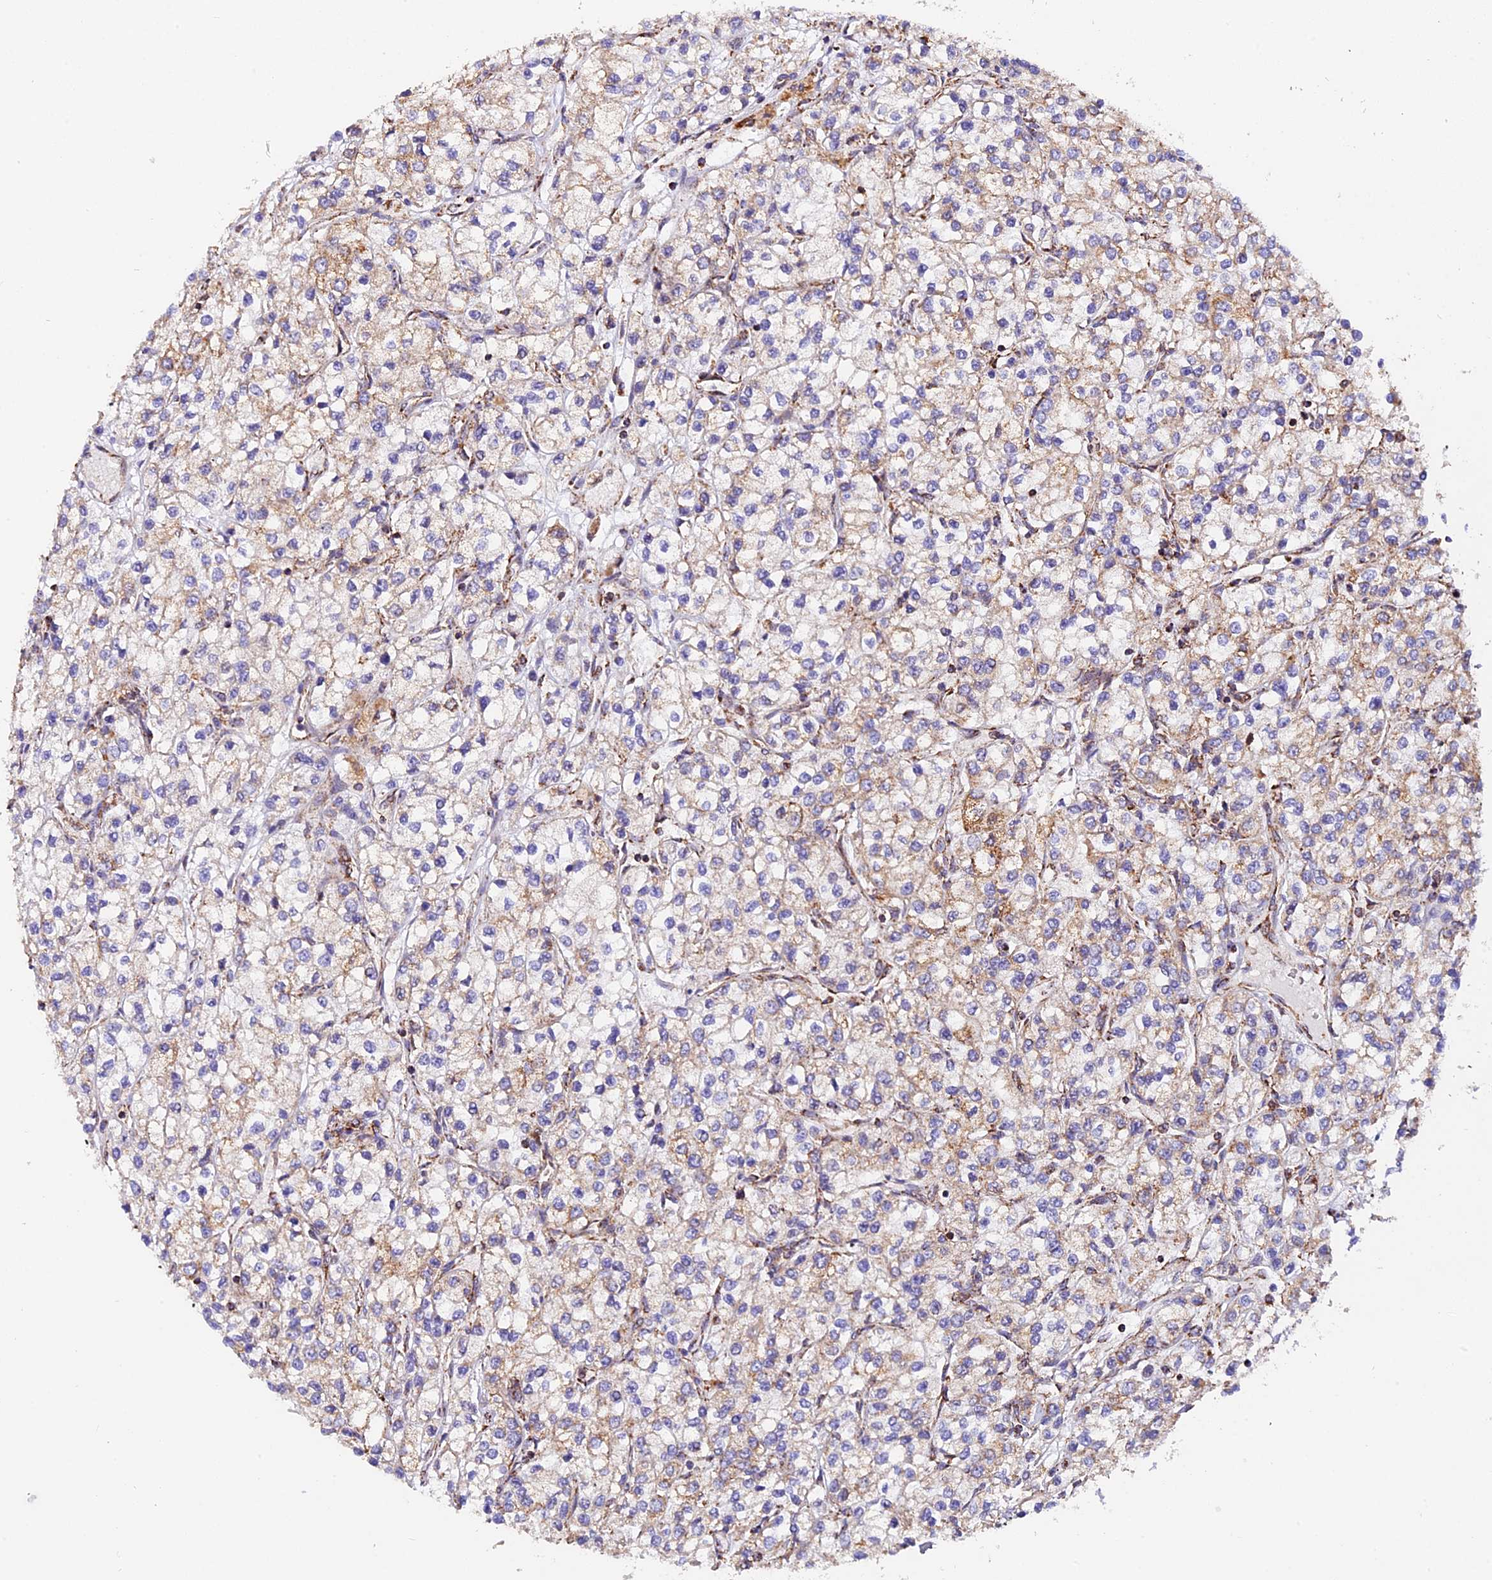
{"staining": {"intensity": "weak", "quantity": "25%-75%", "location": "cytoplasmic/membranous"}, "tissue": "renal cancer", "cell_type": "Tumor cells", "image_type": "cancer", "snomed": [{"axis": "morphology", "description": "Adenocarcinoma, NOS"}, {"axis": "topography", "description": "Kidney"}], "caption": "Weak cytoplasmic/membranous positivity is identified in about 25%-75% of tumor cells in adenocarcinoma (renal).", "gene": "NDUFA8", "patient": {"sex": "male", "age": 80}}